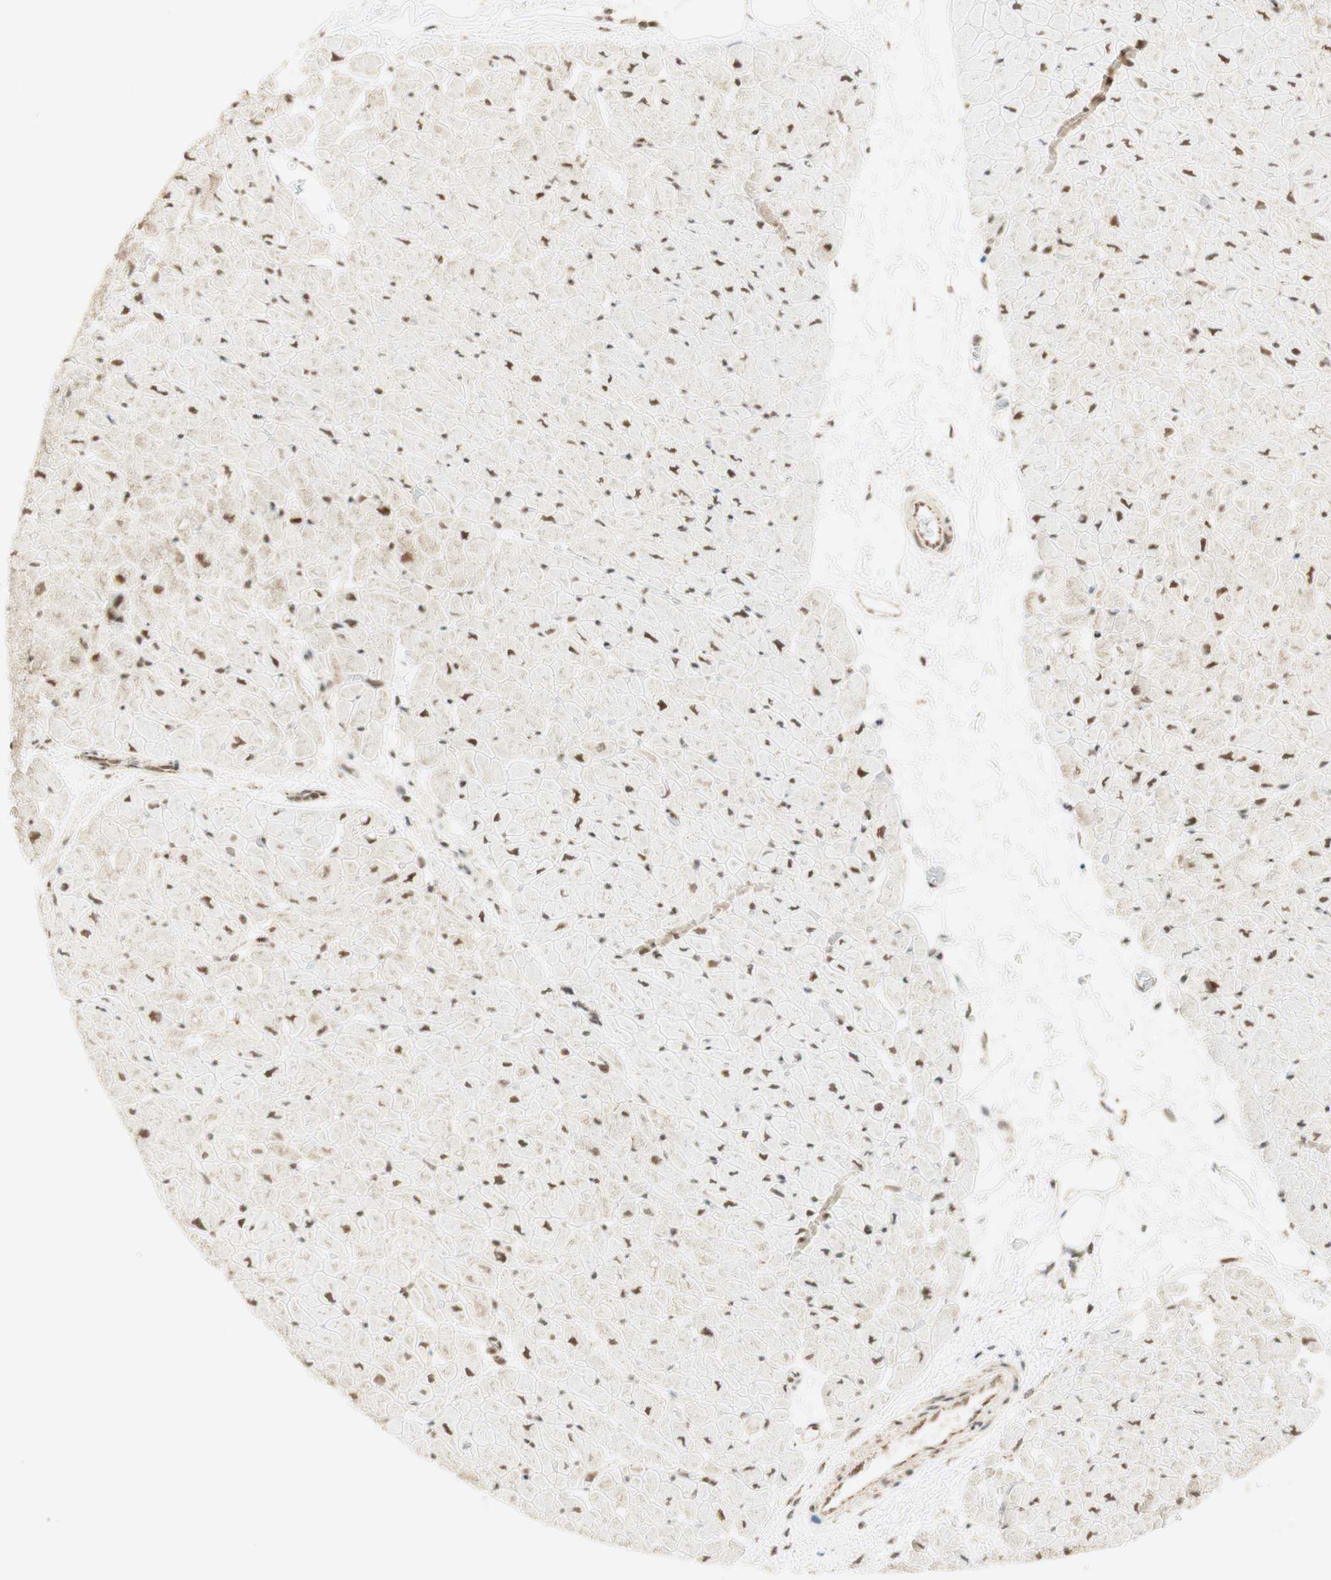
{"staining": {"intensity": "moderate", "quantity": ">75%", "location": "cytoplasmic/membranous,nuclear"}, "tissue": "heart muscle", "cell_type": "Cardiomyocytes", "image_type": "normal", "snomed": [{"axis": "morphology", "description": "Normal tissue, NOS"}, {"axis": "topography", "description": "Heart"}], "caption": "Moderate cytoplasmic/membranous,nuclear expression is appreciated in approximately >75% of cardiomyocytes in unremarkable heart muscle. The protein of interest is stained brown, and the nuclei are stained in blue (DAB IHC with brightfield microscopy, high magnification).", "gene": "ZNF782", "patient": {"sex": "male", "age": 45}}